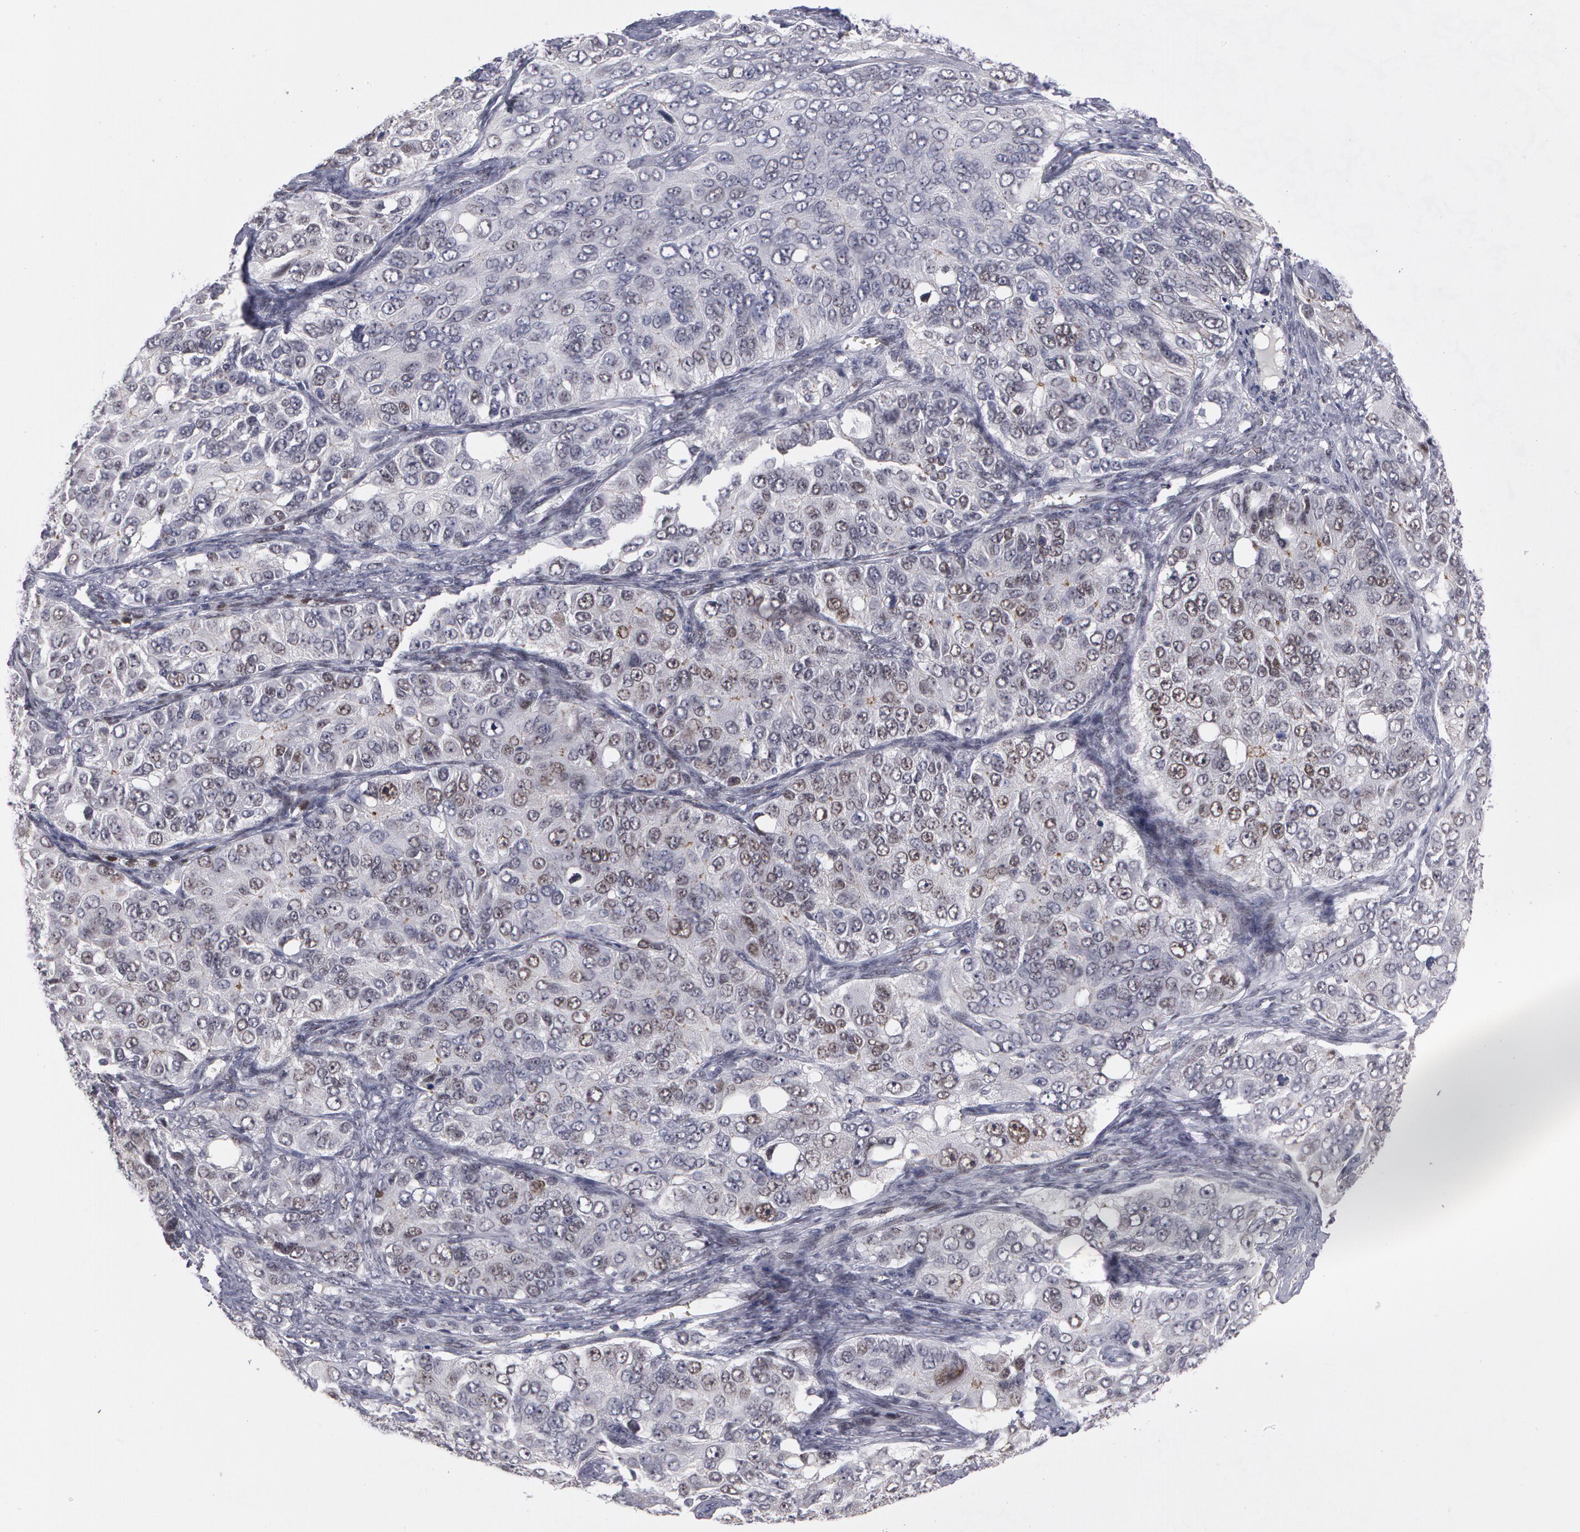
{"staining": {"intensity": "weak", "quantity": "<25%", "location": "nuclear"}, "tissue": "ovarian cancer", "cell_type": "Tumor cells", "image_type": "cancer", "snomed": [{"axis": "morphology", "description": "Carcinoma, endometroid"}, {"axis": "topography", "description": "Ovary"}], "caption": "There is no significant staining in tumor cells of endometroid carcinoma (ovarian).", "gene": "PRICKLE1", "patient": {"sex": "female", "age": 51}}